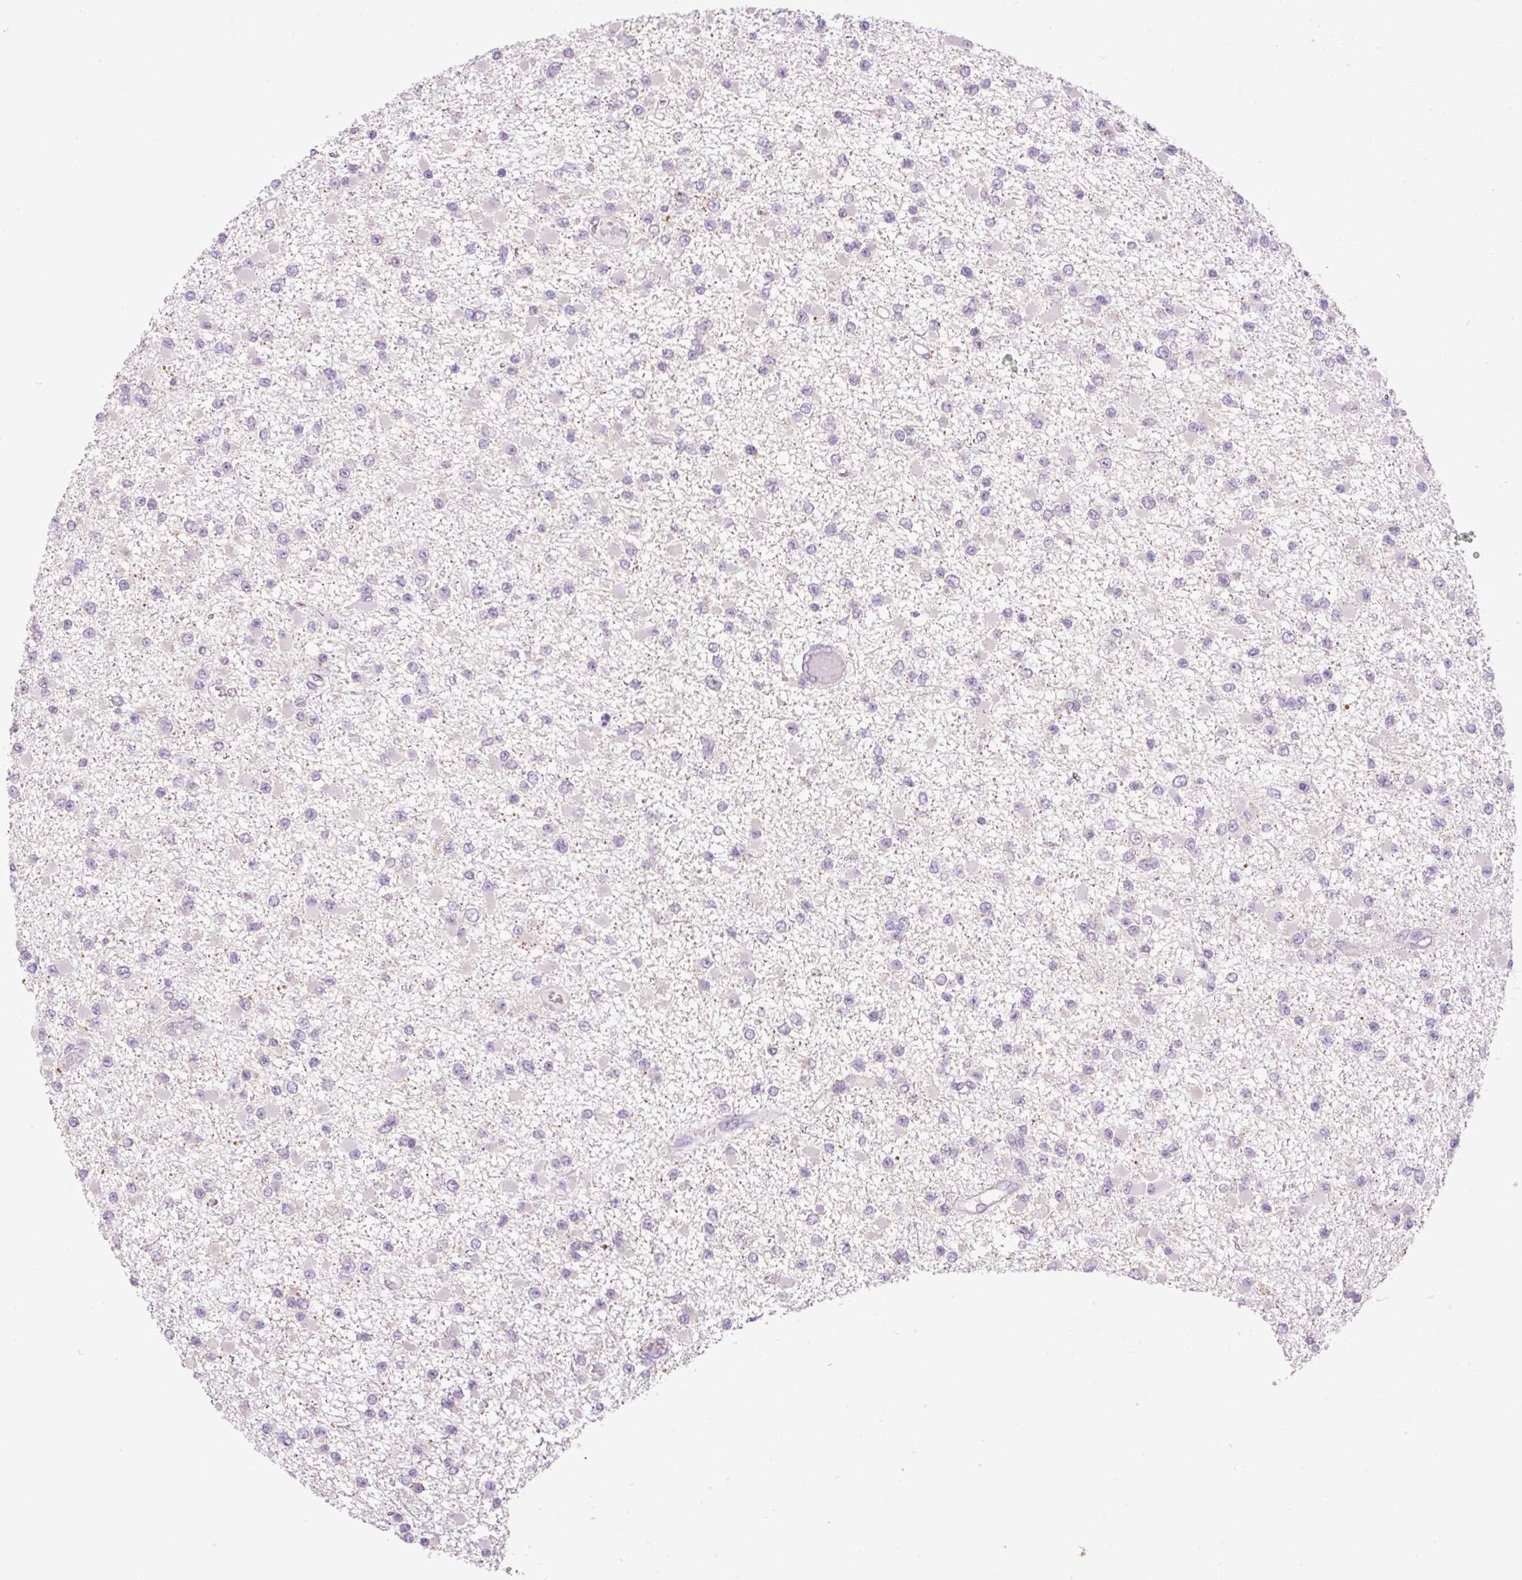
{"staining": {"intensity": "negative", "quantity": "none", "location": "none"}, "tissue": "glioma", "cell_type": "Tumor cells", "image_type": "cancer", "snomed": [{"axis": "morphology", "description": "Glioma, malignant, Low grade"}, {"axis": "topography", "description": "Brain"}], "caption": "Tumor cells show no significant protein expression in glioma.", "gene": "PNPLA5", "patient": {"sex": "female", "age": 22}}